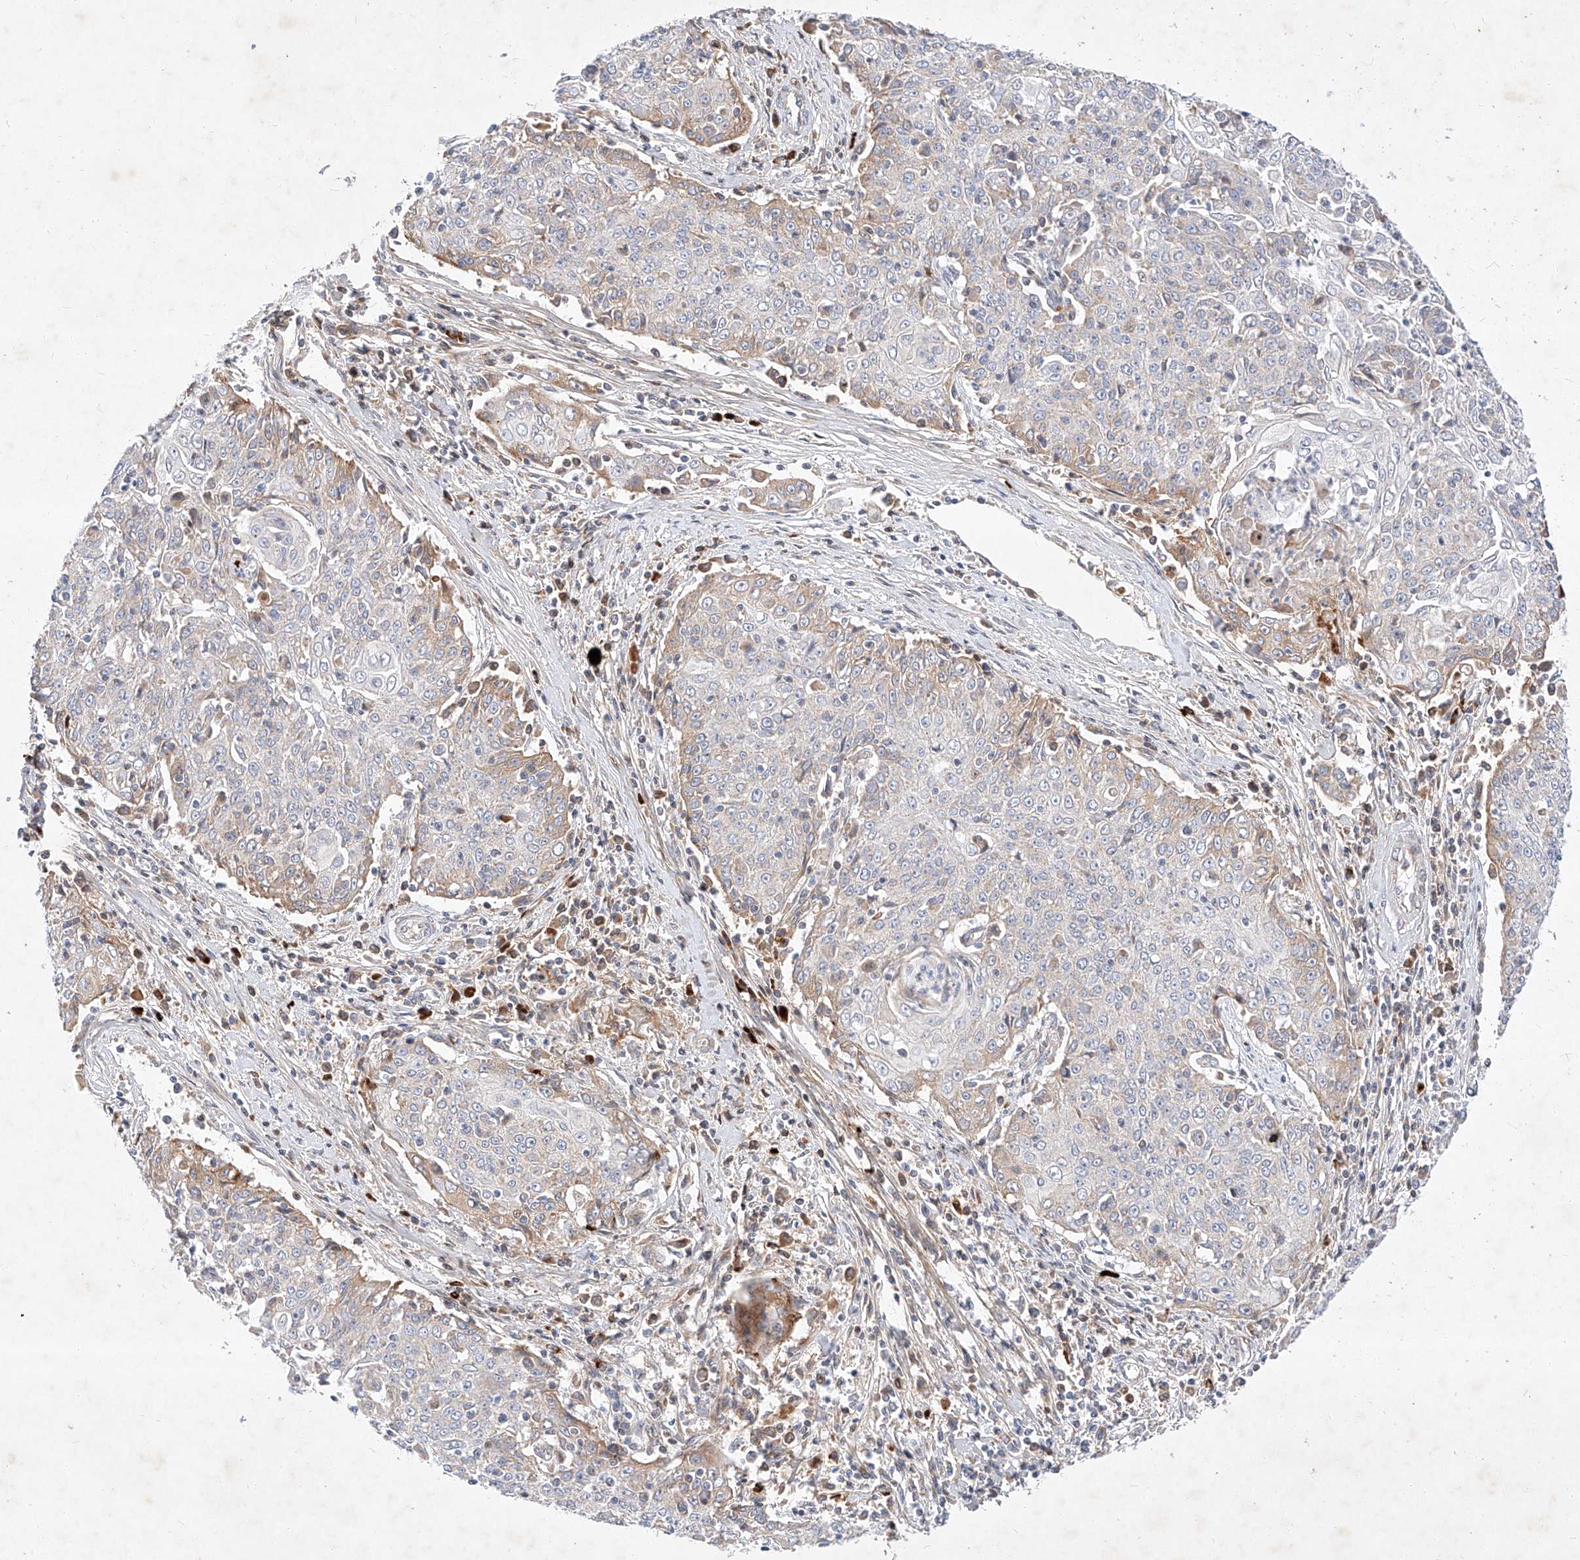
{"staining": {"intensity": "weak", "quantity": "<25%", "location": "cytoplasmic/membranous"}, "tissue": "cervical cancer", "cell_type": "Tumor cells", "image_type": "cancer", "snomed": [{"axis": "morphology", "description": "Squamous cell carcinoma, NOS"}, {"axis": "topography", "description": "Cervix"}], "caption": "This is an immunohistochemistry (IHC) image of cervical squamous cell carcinoma. There is no expression in tumor cells.", "gene": "OSGEPL1", "patient": {"sex": "female", "age": 48}}